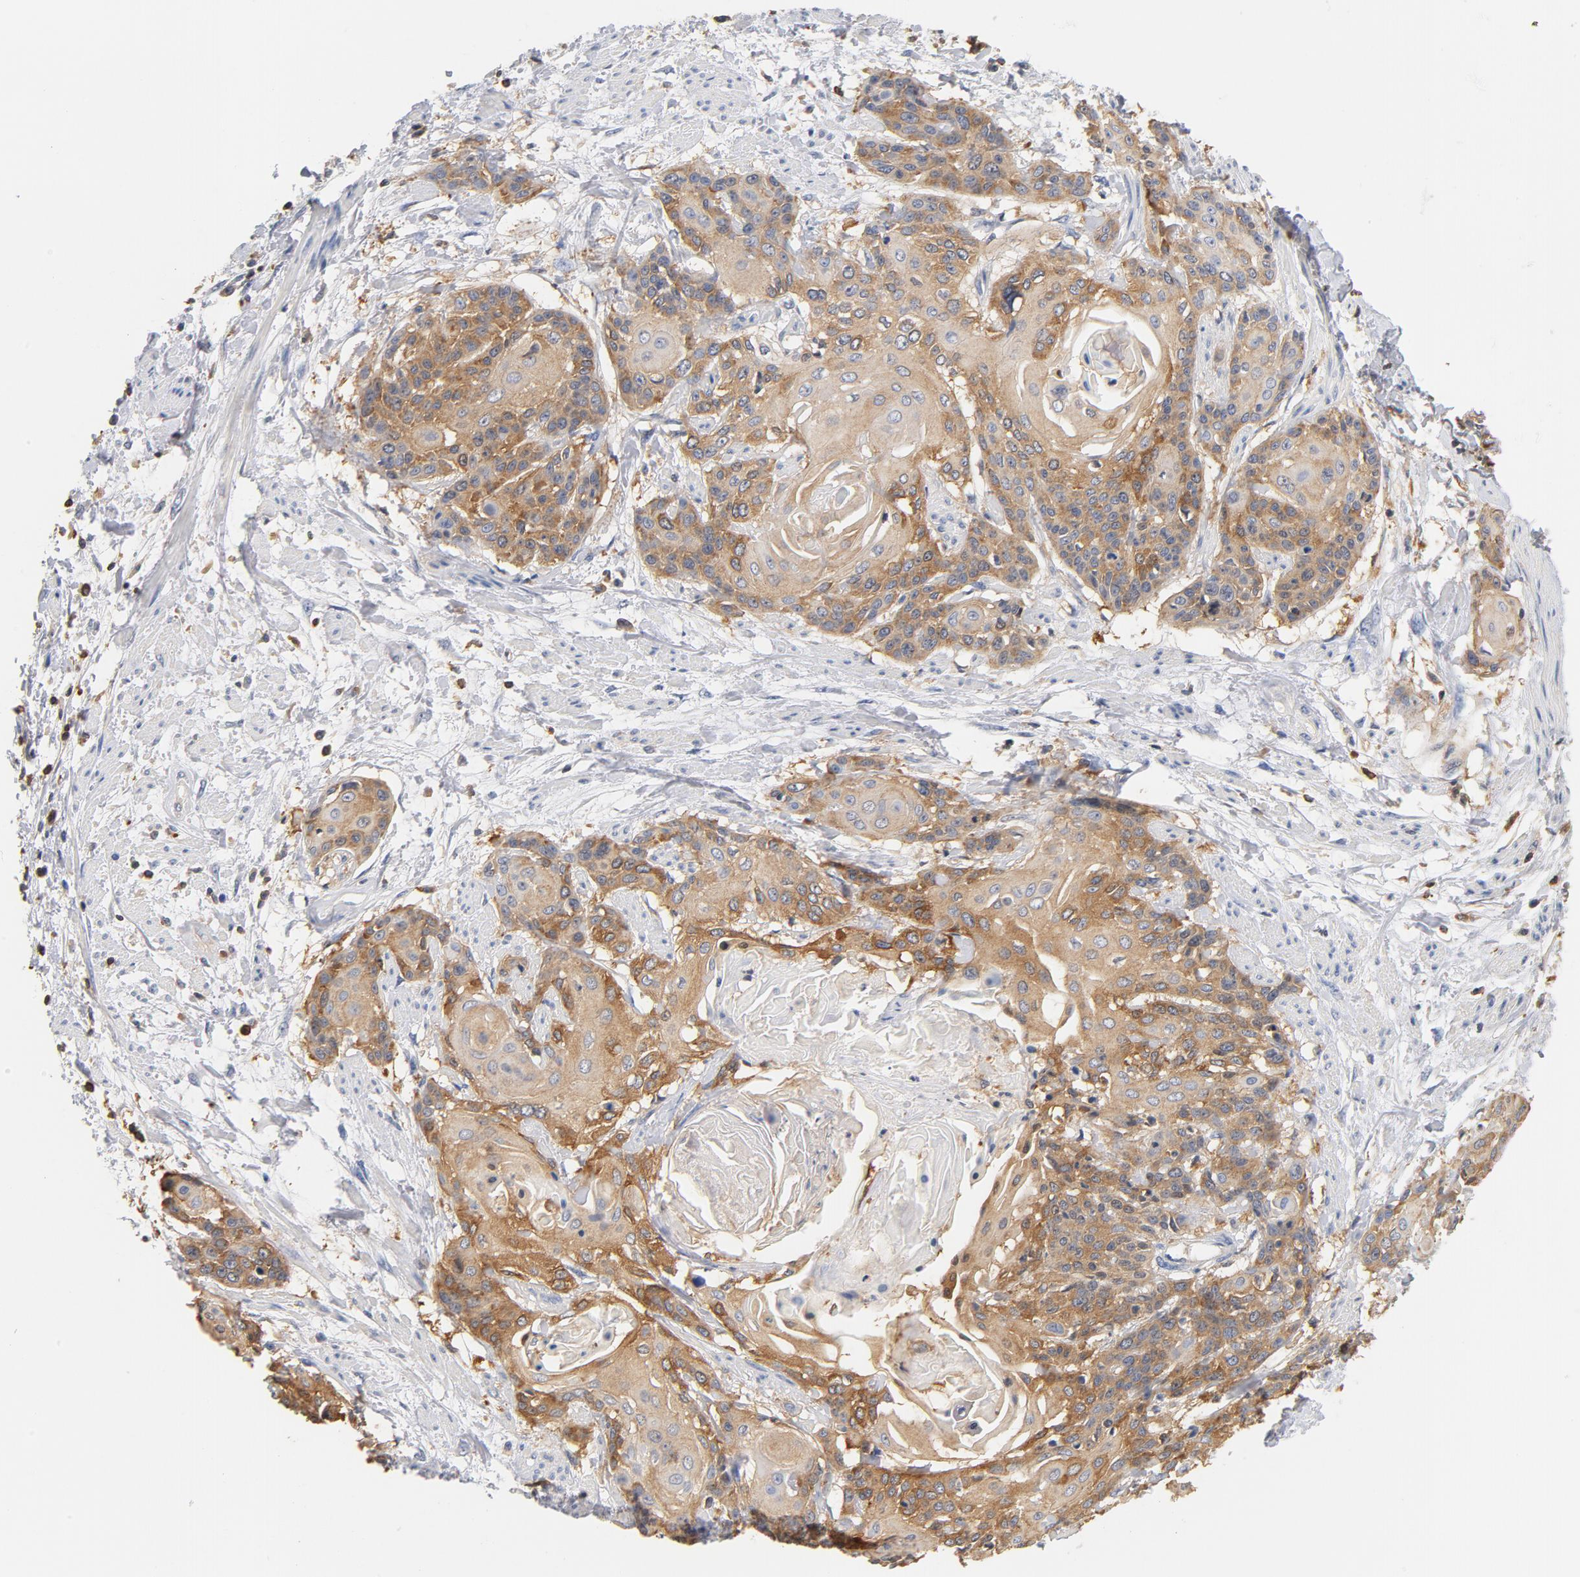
{"staining": {"intensity": "weak", "quantity": ">75%", "location": "cytoplasmic/membranous"}, "tissue": "cervical cancer", "cell_type": "Tumor cells", "image_type": "cancer", "snomed": [{"axis": "morphology", "description": "Squamous cell carcinoma, NOS"}, {"axis": "topography", "description": "Cervix"}], "caption": "The immunohistochemical stain labels weak cytoplasmic/membranous expression in tumor cells of cervical cancer (squamous cell carcinoma) tissue. The staining was performed using DAB, with brown indicating positive protein expression. Nuclei are stained blue with hematoxylin.", "gene": "EZR", "patient": {"sex": "female", "age": 57}}